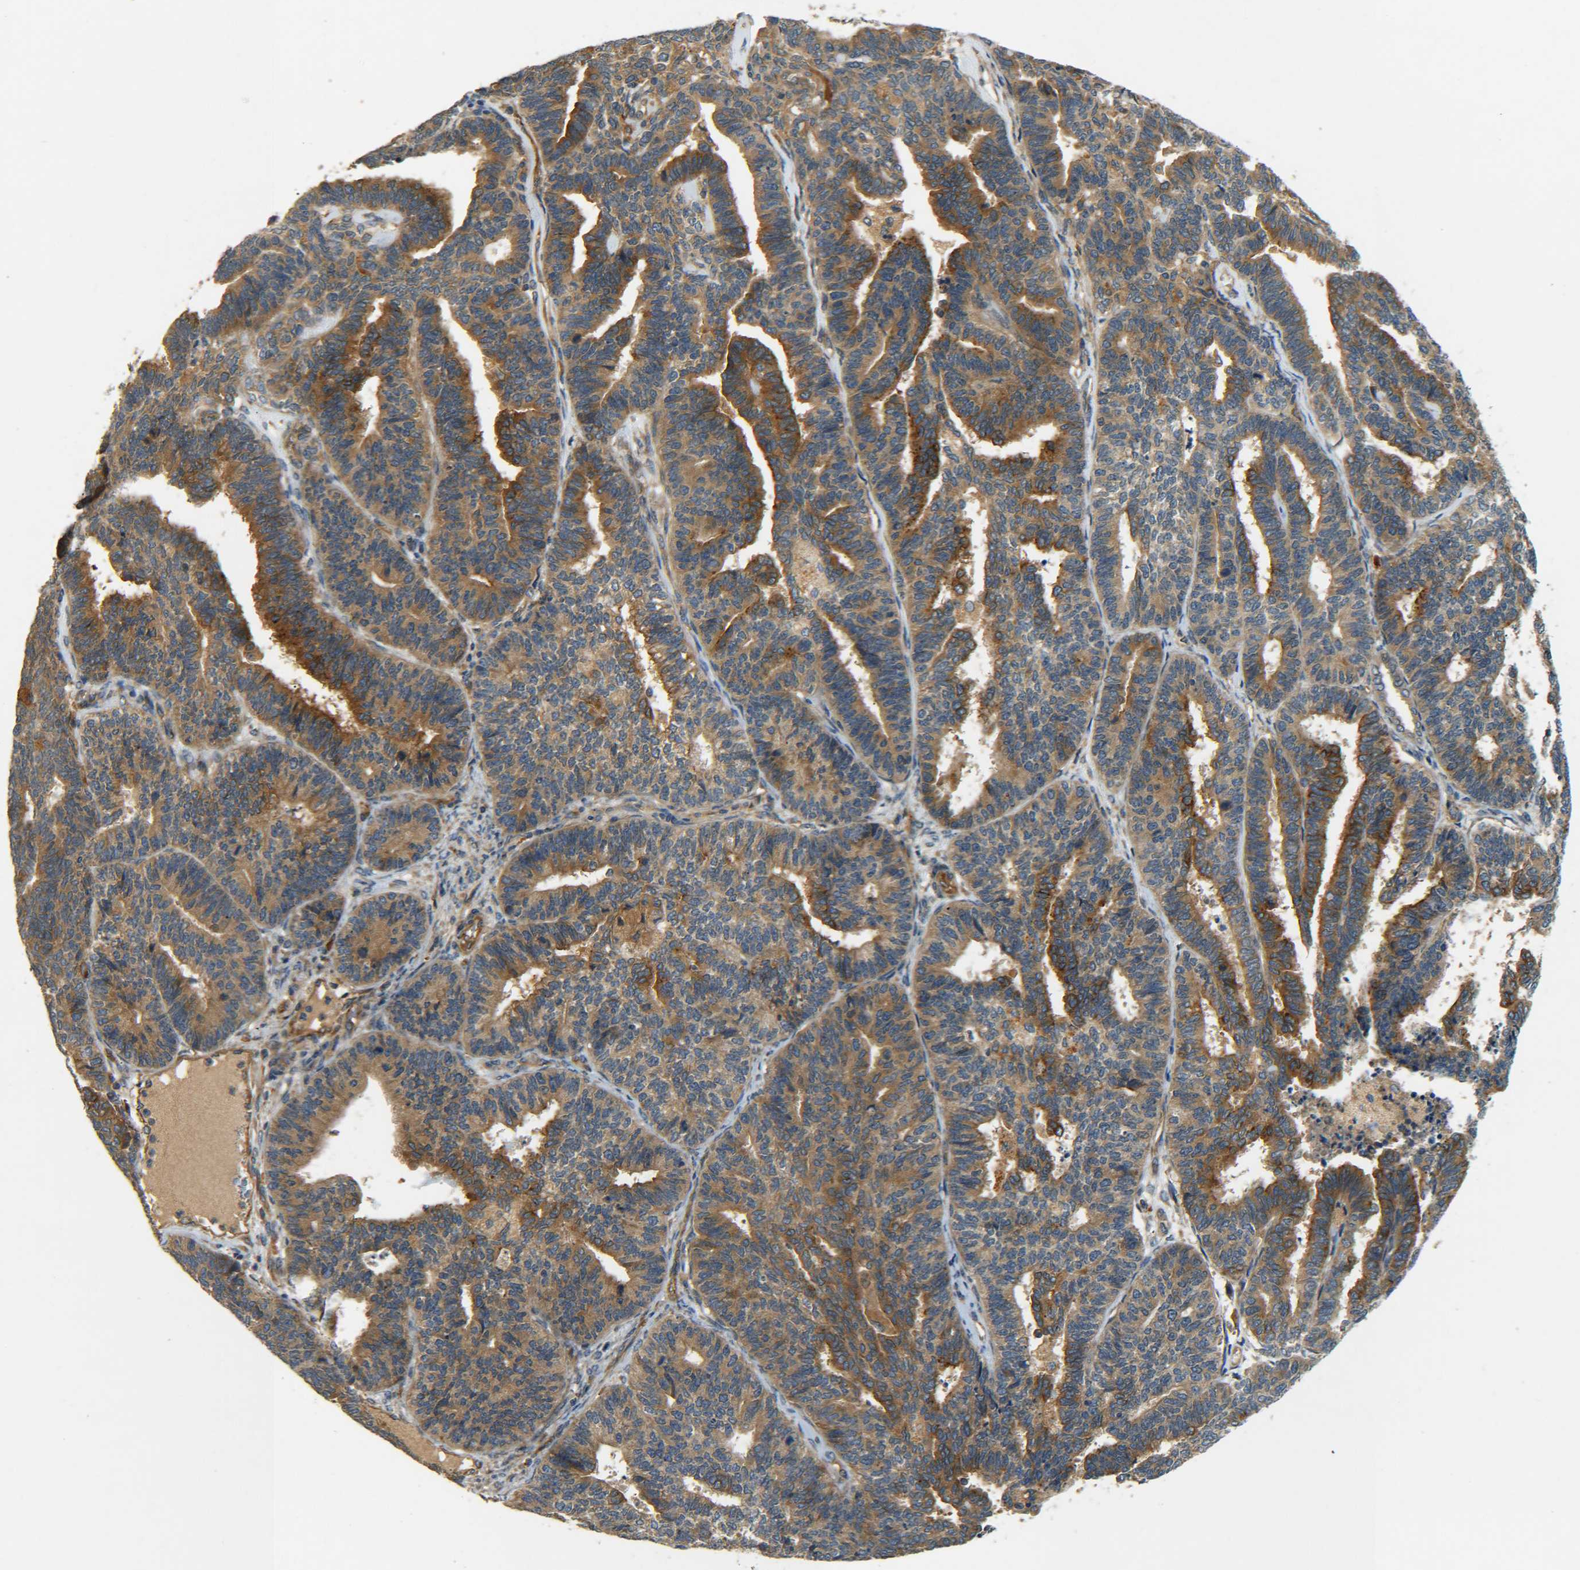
{"staining": {"intensity": "strong", "quantity": ">75%", "location": "cytoplasmic/membranous"}, "tissue": "endometrial cancer", "cell_type": "Tumor cells", "image_type": "cancer", "snomed": [{"axis": "morphology", "description": "Adenocarcinoma, NOS"}, {"axis": "topography", "description": "Endometrium"}], "caption": "Protein staining displays strong cytoplasmic/membranous positivity in approximately >75% of tumor cells in adenocarcinoma (endometrial).", "gene": "LRCH3", "patient": {"sex": "female", "age": 70}}